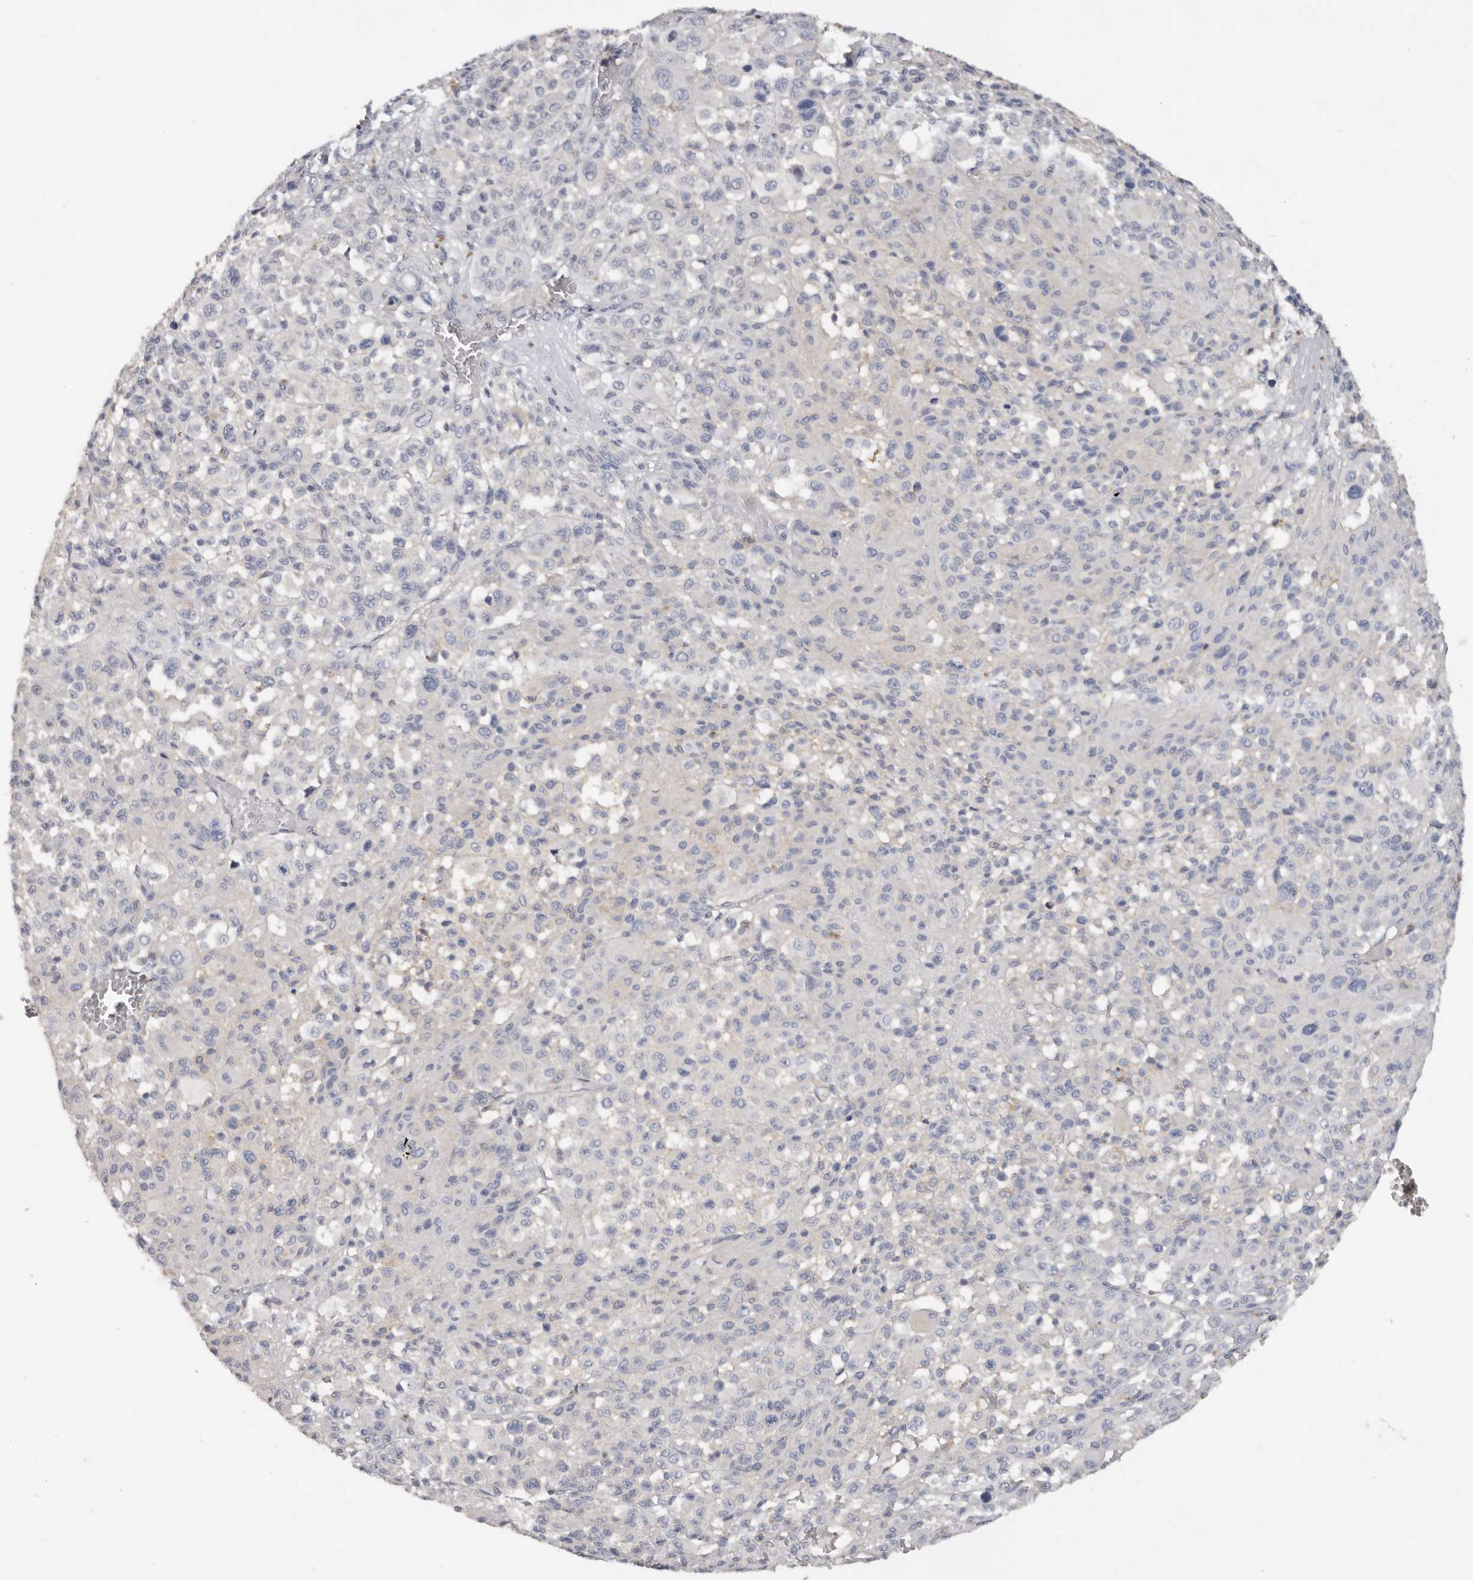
{"staining": {"intensity": "negative", "quantity": "none", "location": "none"}, "tissue": "melanoma", "cell_type": "Tumor cells", "image_type": "cancer", "snomed": [{"axis": "morphology", "description": "Malignant melanoma, Metastatic site"}, {"axis": "topography", "description": "Skin"}], "caption": "The micrograph shows no staining of tumor cells in malignant melanoma (metastatic site).", "gene": "WDTC1", "patient": {"sex": "female", "age": 74}}